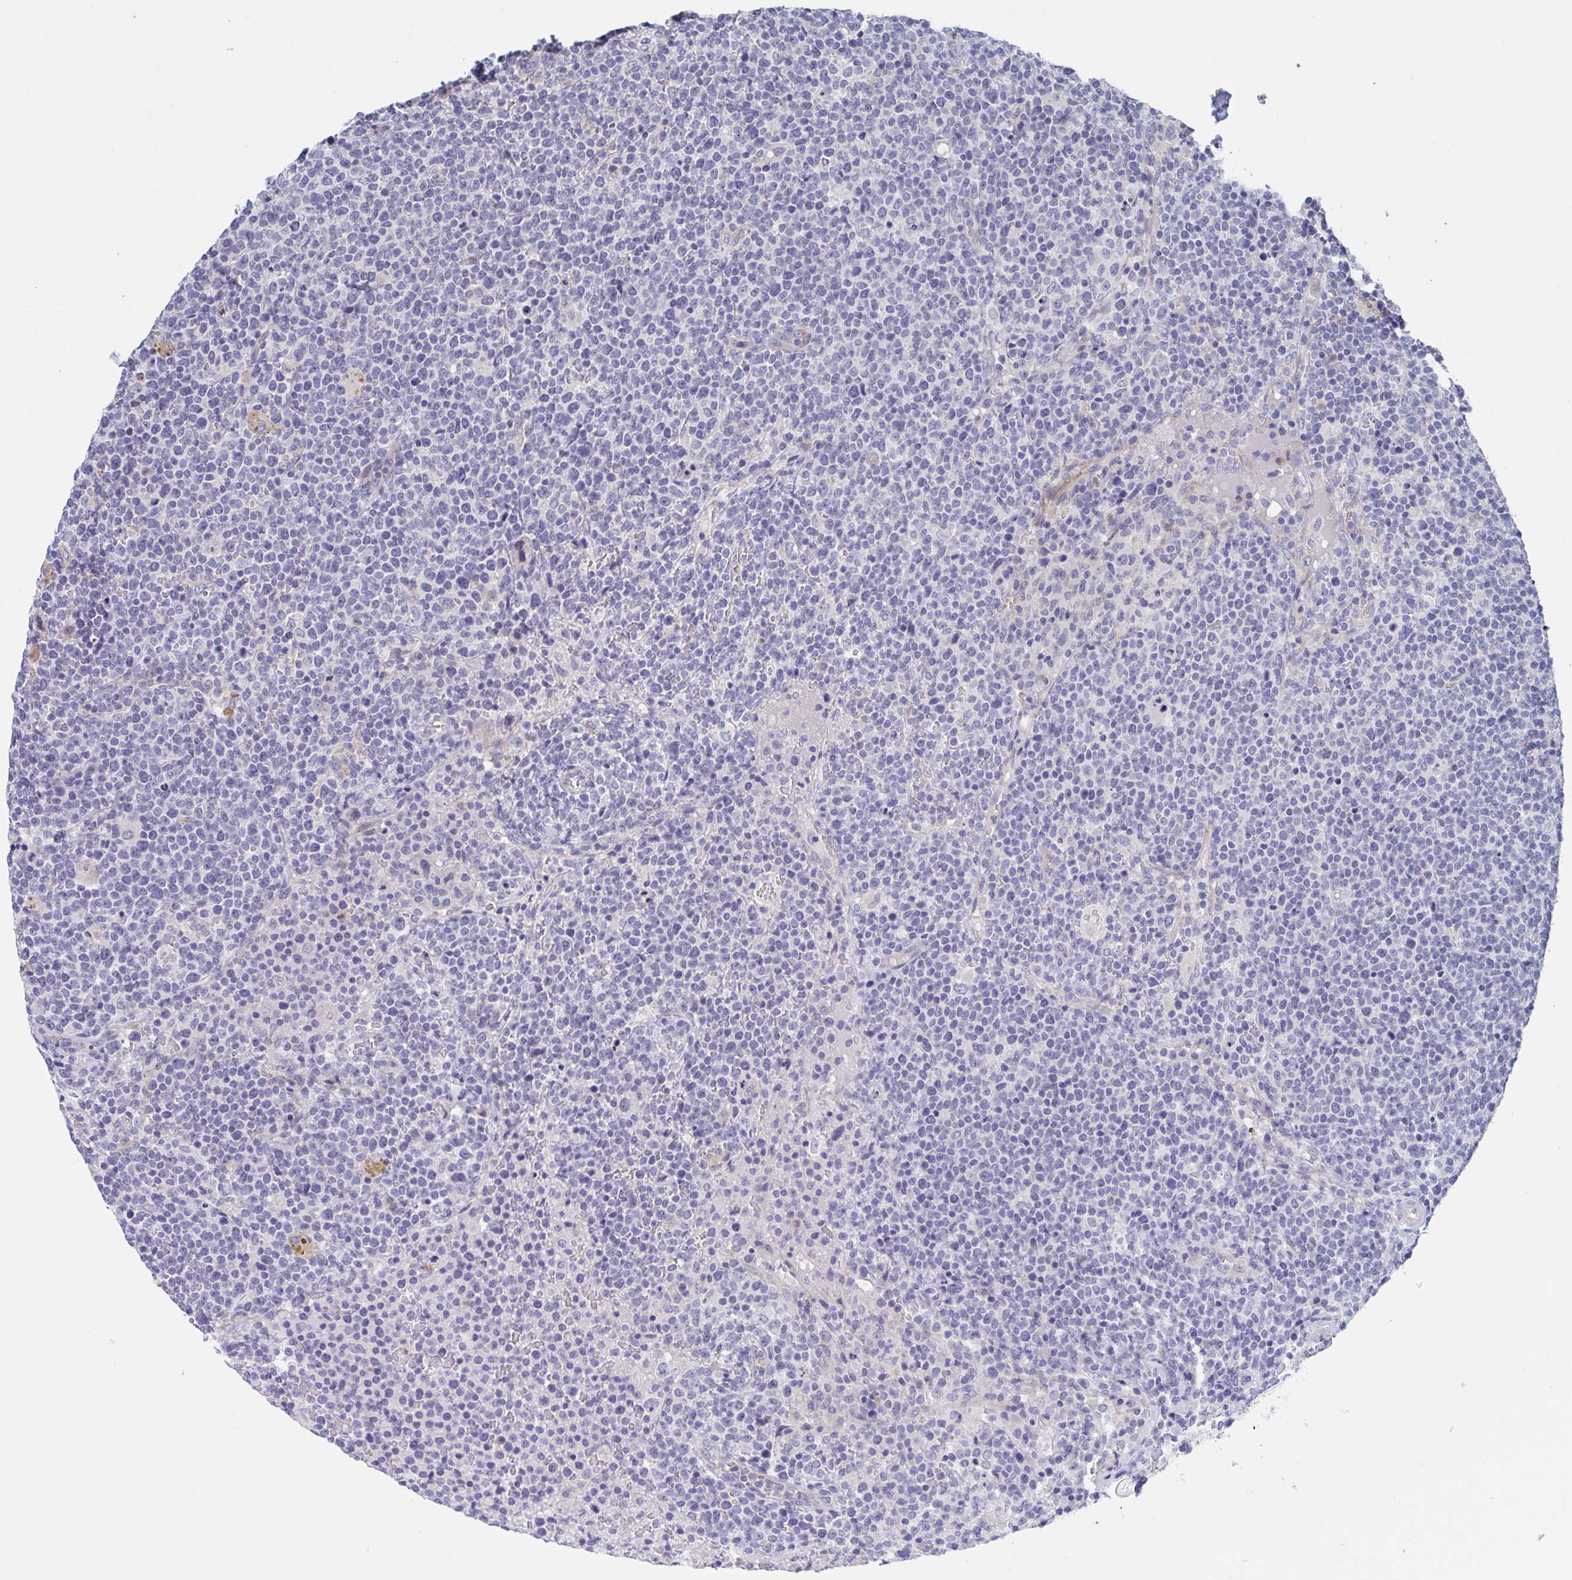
{"staining": {"intensity": "negative", "quantity": "none", "location": "none"}, "tissue": "lymphoma", "cell_type": "Tumor cells", "image_type": "cancer", "snomed": [{"axis": "morphology", "description": "Malignant lymphoma, non-Hodgkin's type, High grade"}, {"axis": "topography", "description": "Lymph node"}], "caption": "The immunohistochemistry (IHC) photomicrograph has no significant positivity in tumor cells of lymphoma tissue.", "gene": "ST14", "patient": {"sex": "male", "age": 61}}